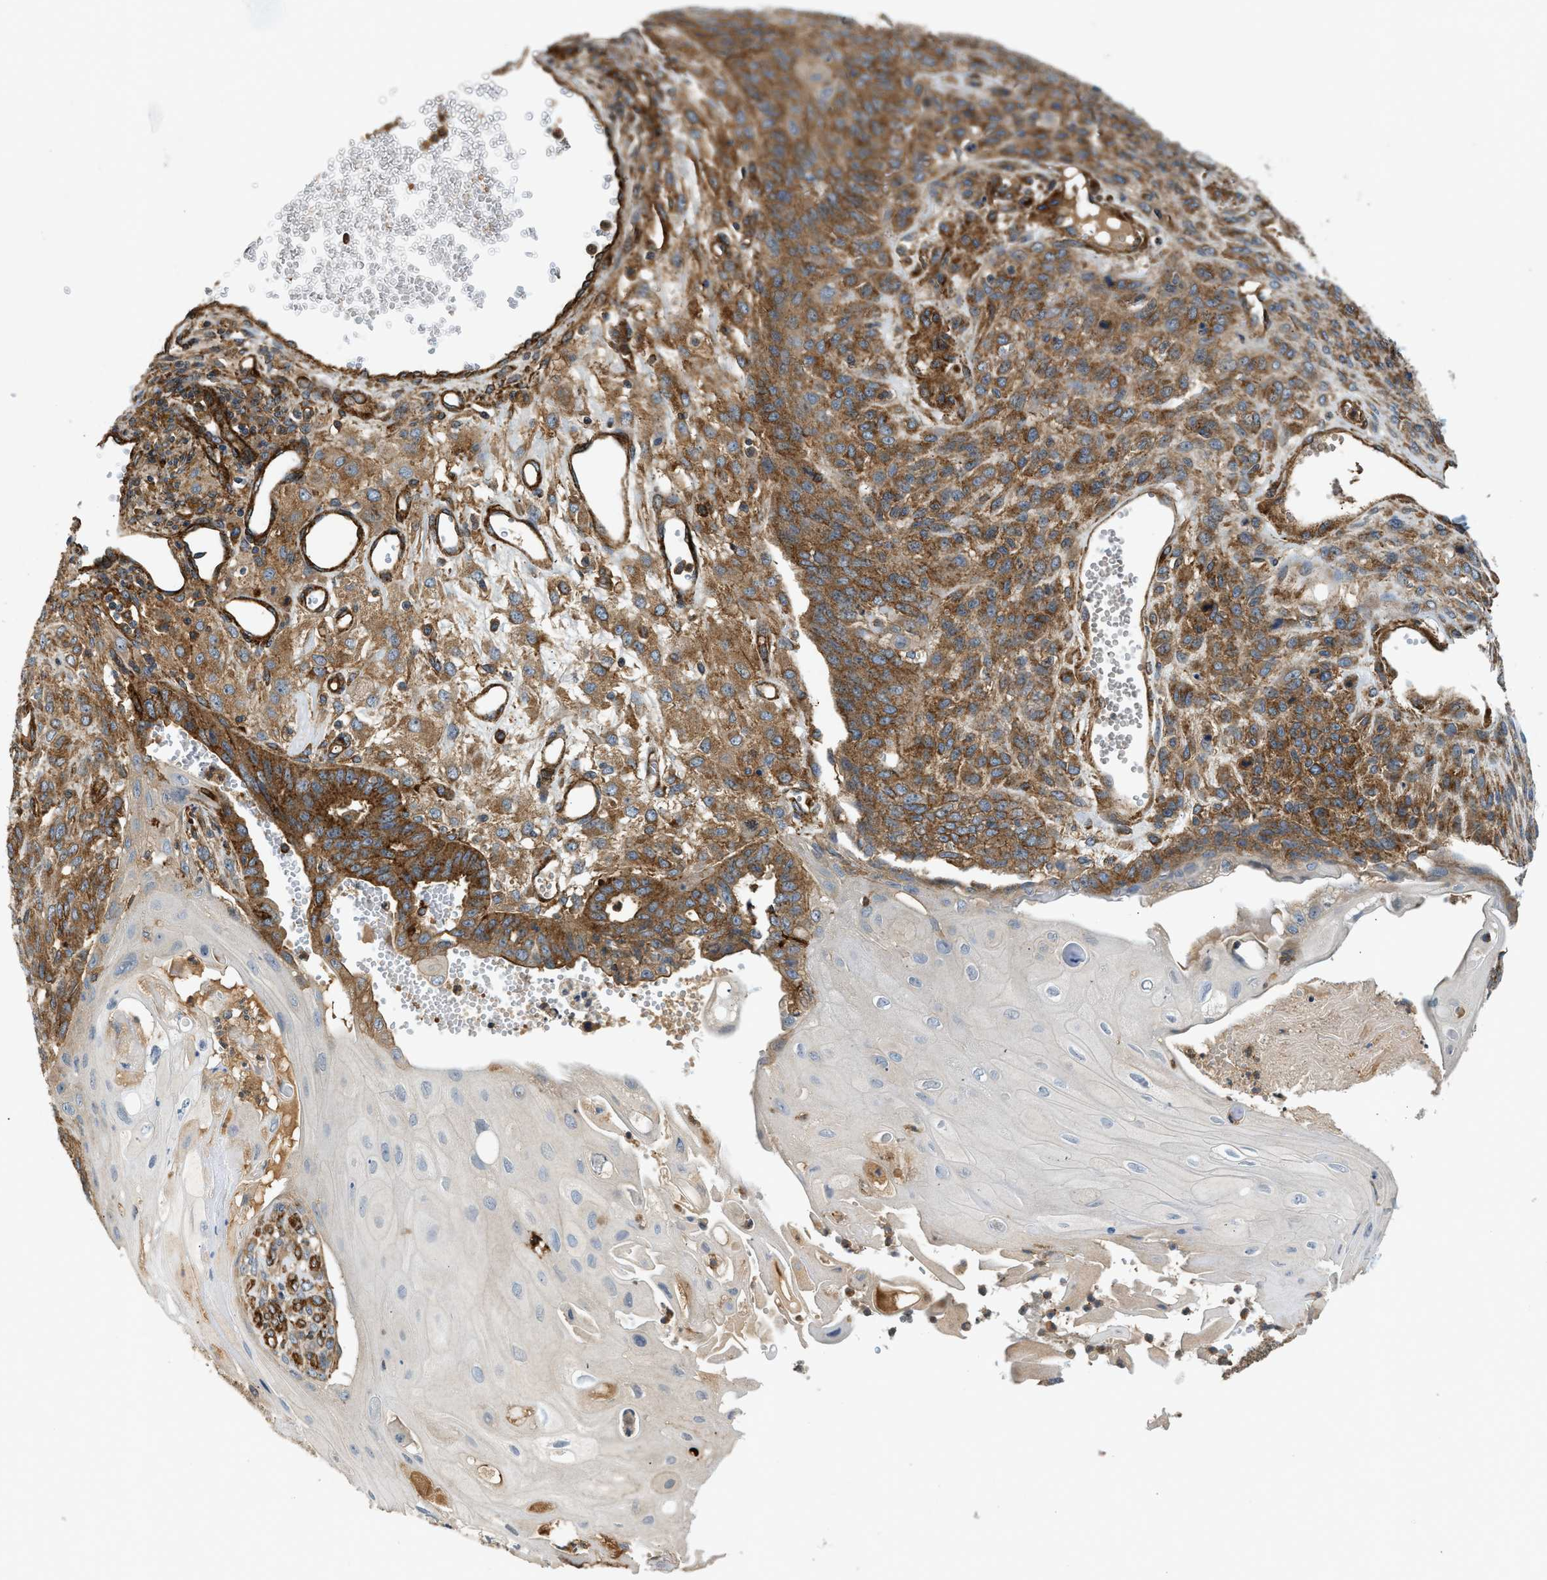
{"staining": {"intensity": "strong", "quantity": ">75%", "location": "cytoplasmic/membranous"}, "tissue": "endometrial cancer", "cell_type": "Tumor cells", "image_type": "cancer", "snomed": [{"axis": "morphology", "description": "Adenocarcinoma, NOS"}, {"axis": "topography", "description": "Endometrium"}], "caption": "Protein staining of endometrial cancer (adenocarcinoma) tissue reveals strong cytoplasmic/membranous staining in approximately >75% of tumor cells. (DAB (3,3'-diaminobenzidine) = brown stain, brightfield microscopy at high magnification).", "gene": "HIP1", "patient": {"sex": "female", "age": 32}}